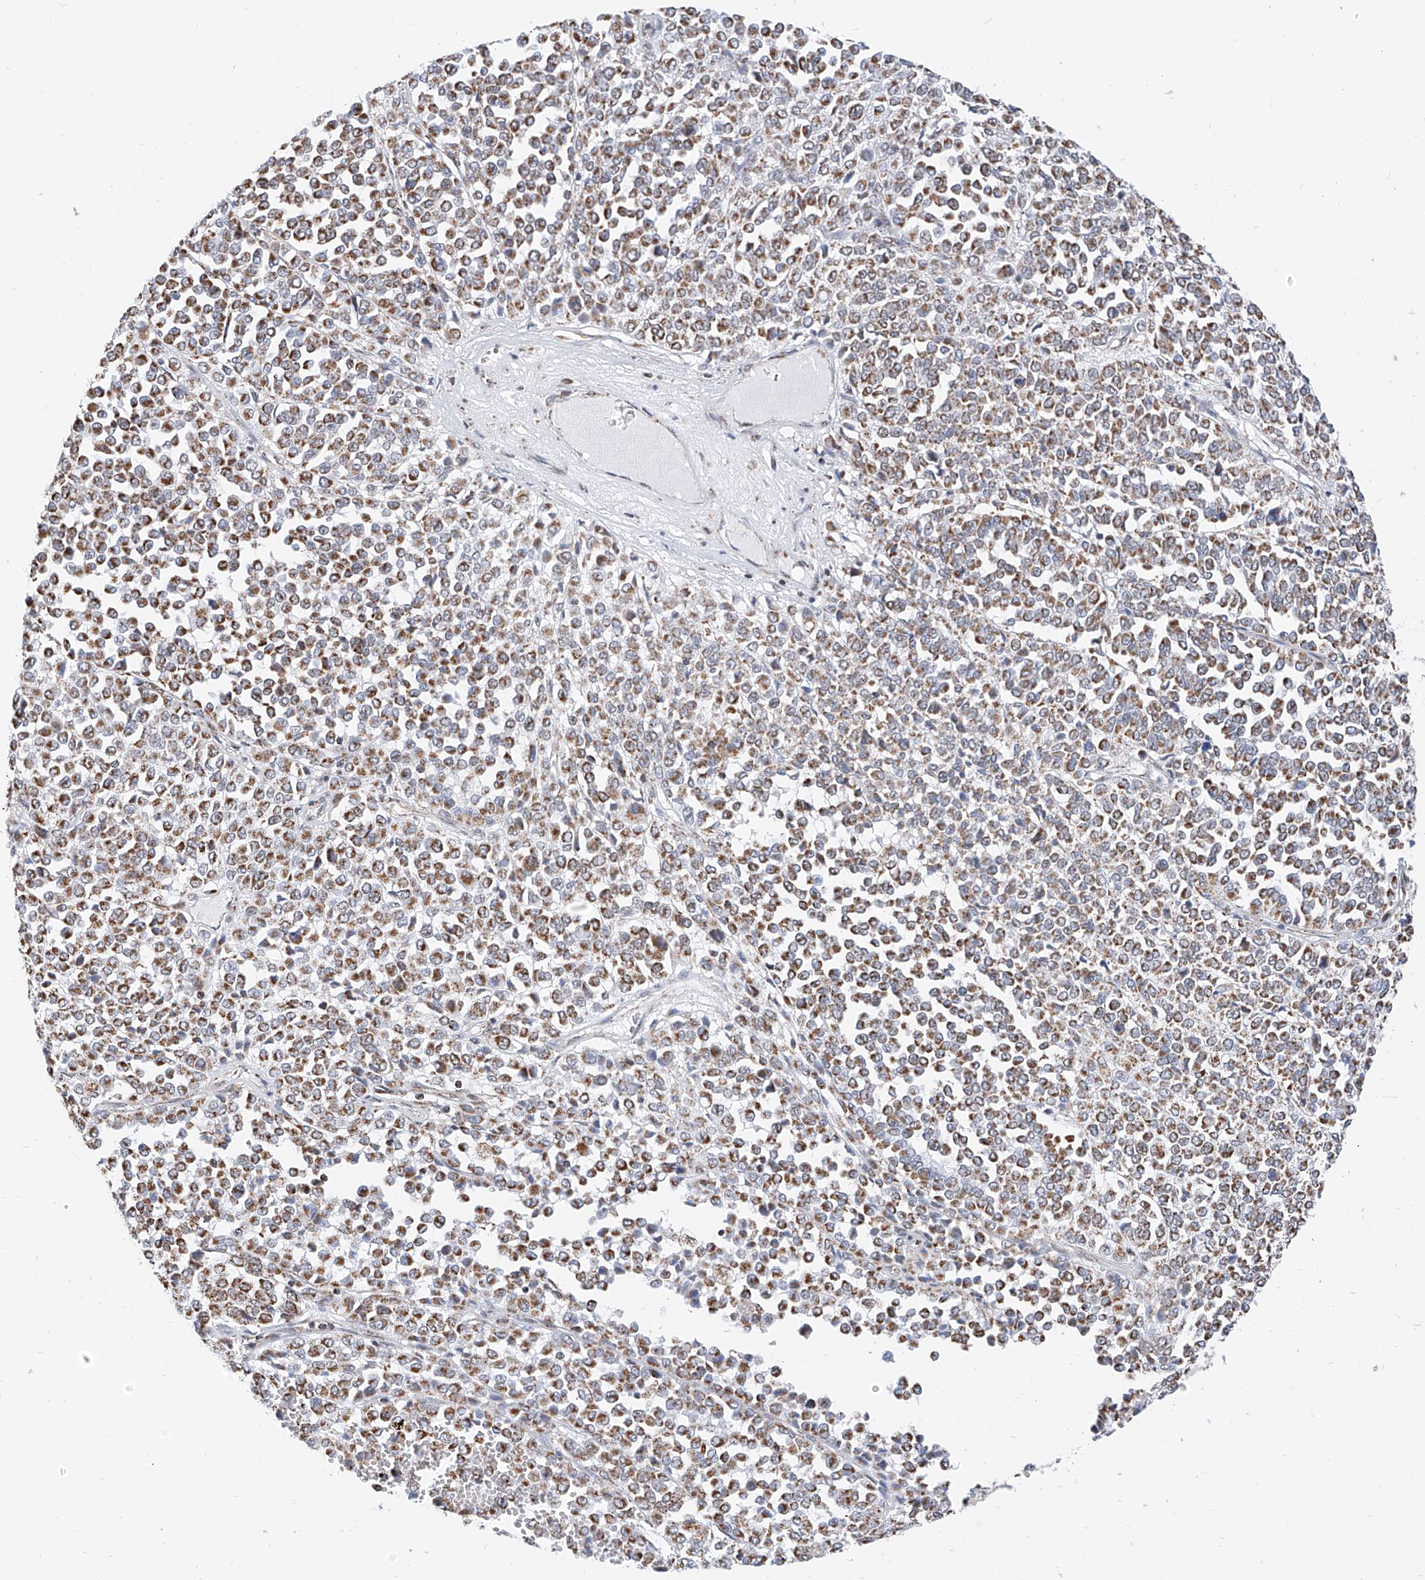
{"staining": {"intensity": "moderate", "quantity": ">75%", "location": "cytoplasmic/membranous"}, "tissue": "melanoma", "cell_type": "Tumor cells", "image_type": "cancer", "snomed": [{"axis": "morphology", "description": "Malignant melanoma, Metastatic site"}, {"axis": "topography", "description": "Pancreas"}], "caption": "High-magnification brightfield microscopy of melanoma stained with DAB (3,3'-diaminobenzidine) (brown) and counterstained with hematoxylin (blue). tumor cells exhibit moderate cytoplasmic/membranous expression is present in about>75% of cells.", "gene": "NALCN", "patient": {"sex": "female", "age": 30}}